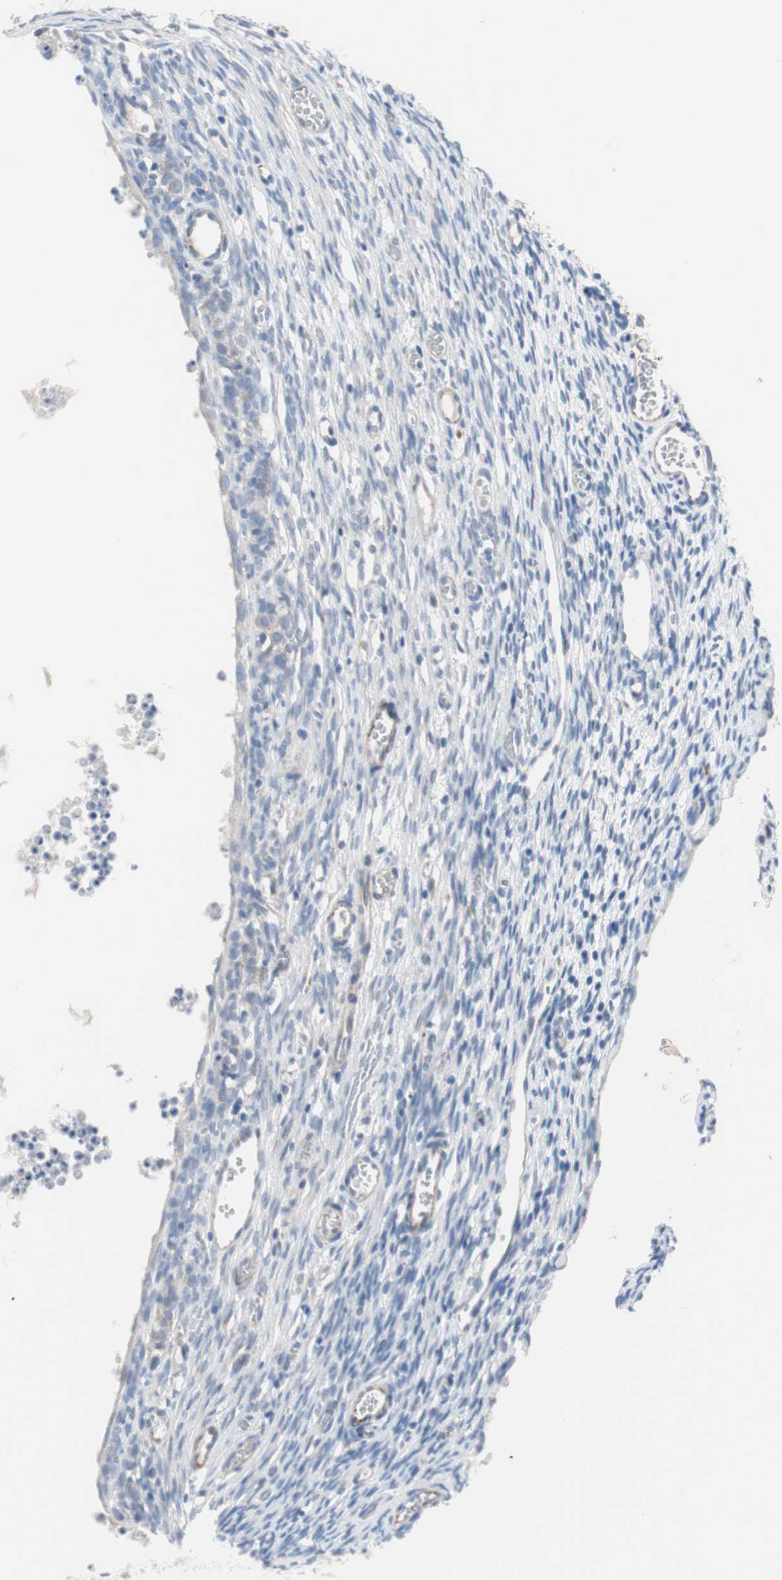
{"staining": {"intensity": "moderate", "quantity": "<25%", "location": "cytoplasmic/membranous"}, "tissue": "ovary", "cell_type": "Ovarian stroma cells", "image_type": "normal", "snomed": [{"axis": "morphology", "description": "Normal tissue, NOS"}, {"axis": "topography", "description": "Ovary"}], "caption": "Immunohistochemical staining of normal ovary displays low levels of moderate cytoplasmic/membranous staining in about <25% of ovarian stroma cells.", "gene": "ULBP1", "patient": {"sex": "female", "age": 35}}